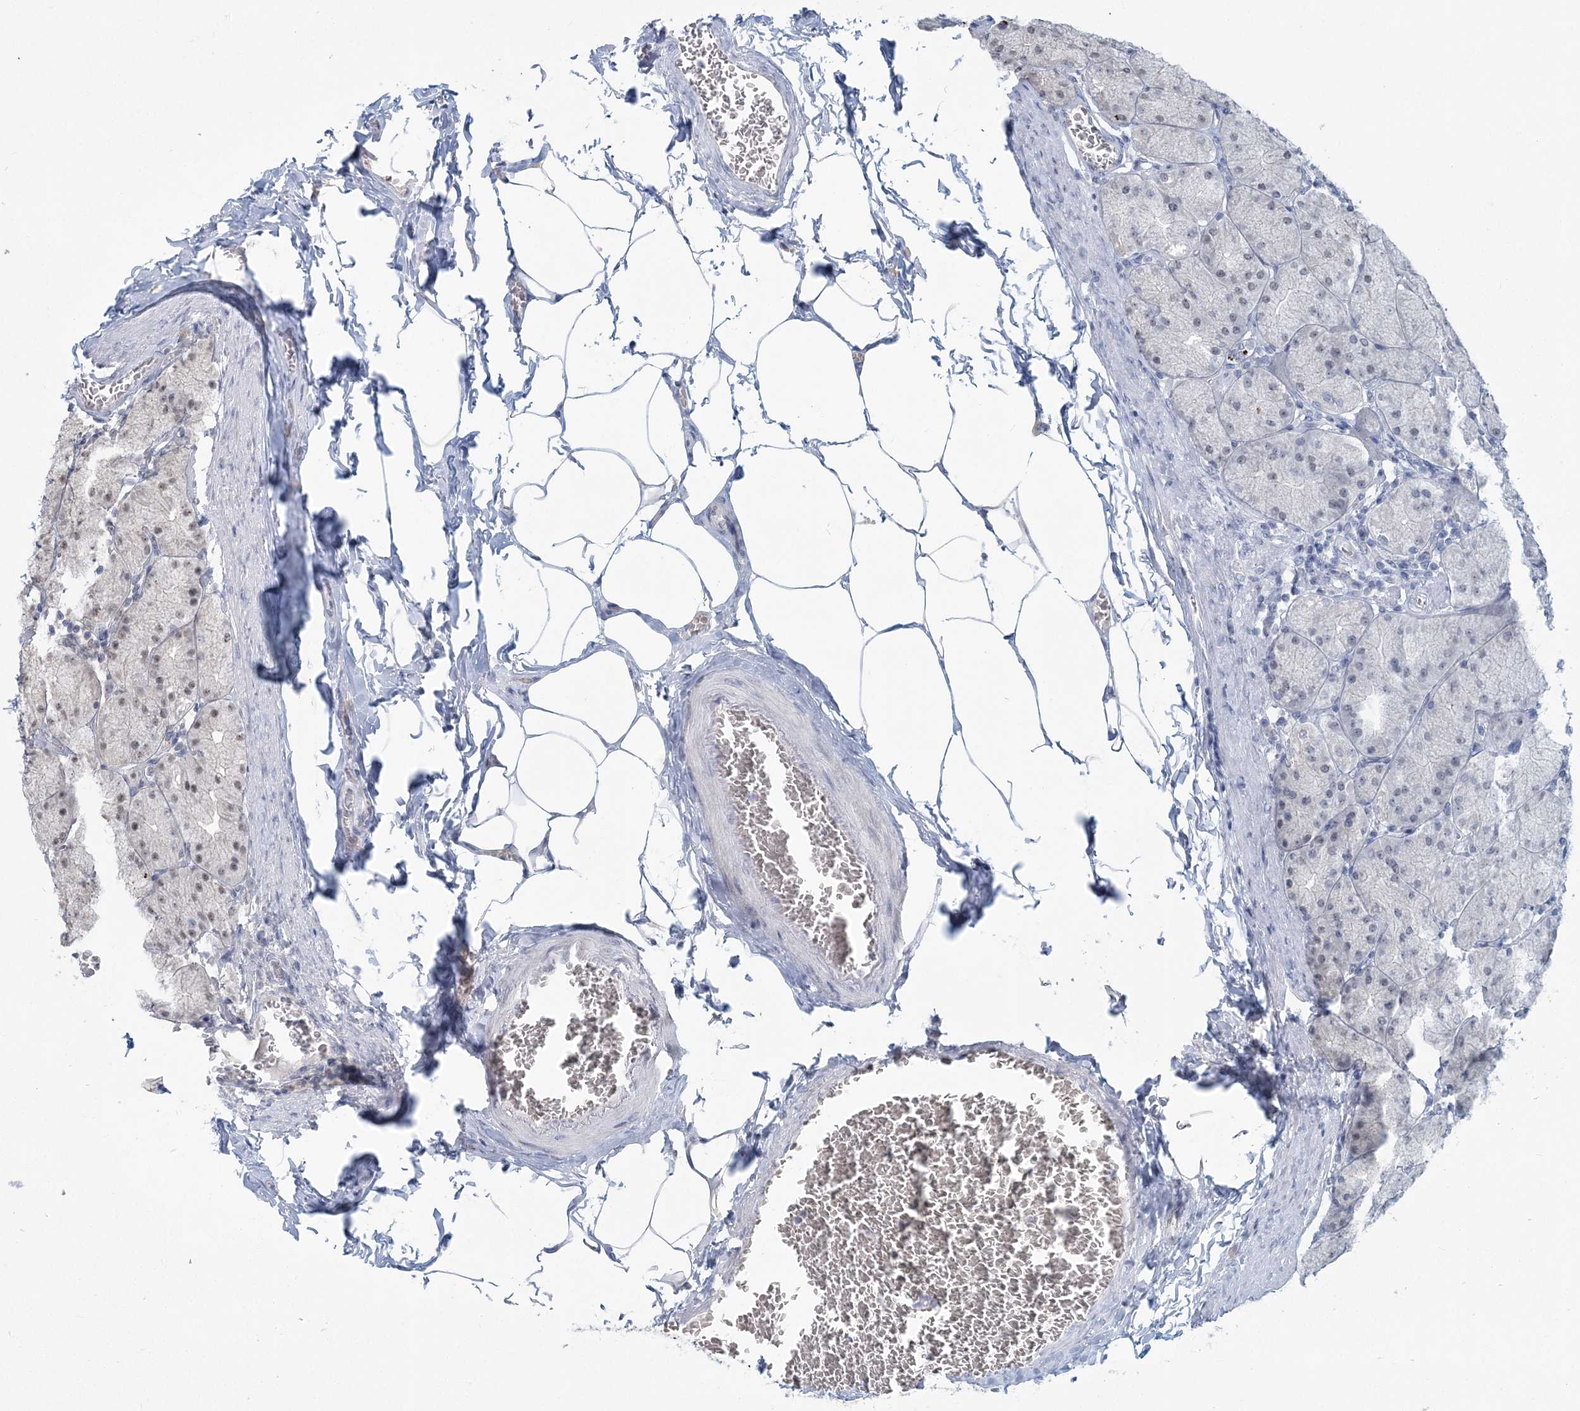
{"staining": {"intensity": "weak", "quantity": "25%-75%", "location": "nuclear"}, "tissue": "stomach", "cell_type": "Glandular cells", "image_type": "normal", "snomed": [{"axis": "morphology", "description": "Normal tissue, NOS"}, {"axis": "topography", "description": "Stomach, upper"}], "caption": "Protein expression analysis of normal human stomach reveals weak nuclear expression in about 25%-75% of glandular cells. (DAB (3,3'-diaminobenzidine) IHC with brightfield microscopy, high magnification).", "gene": "COPS7B", "patient": {"sex": "female", "age": 56}}